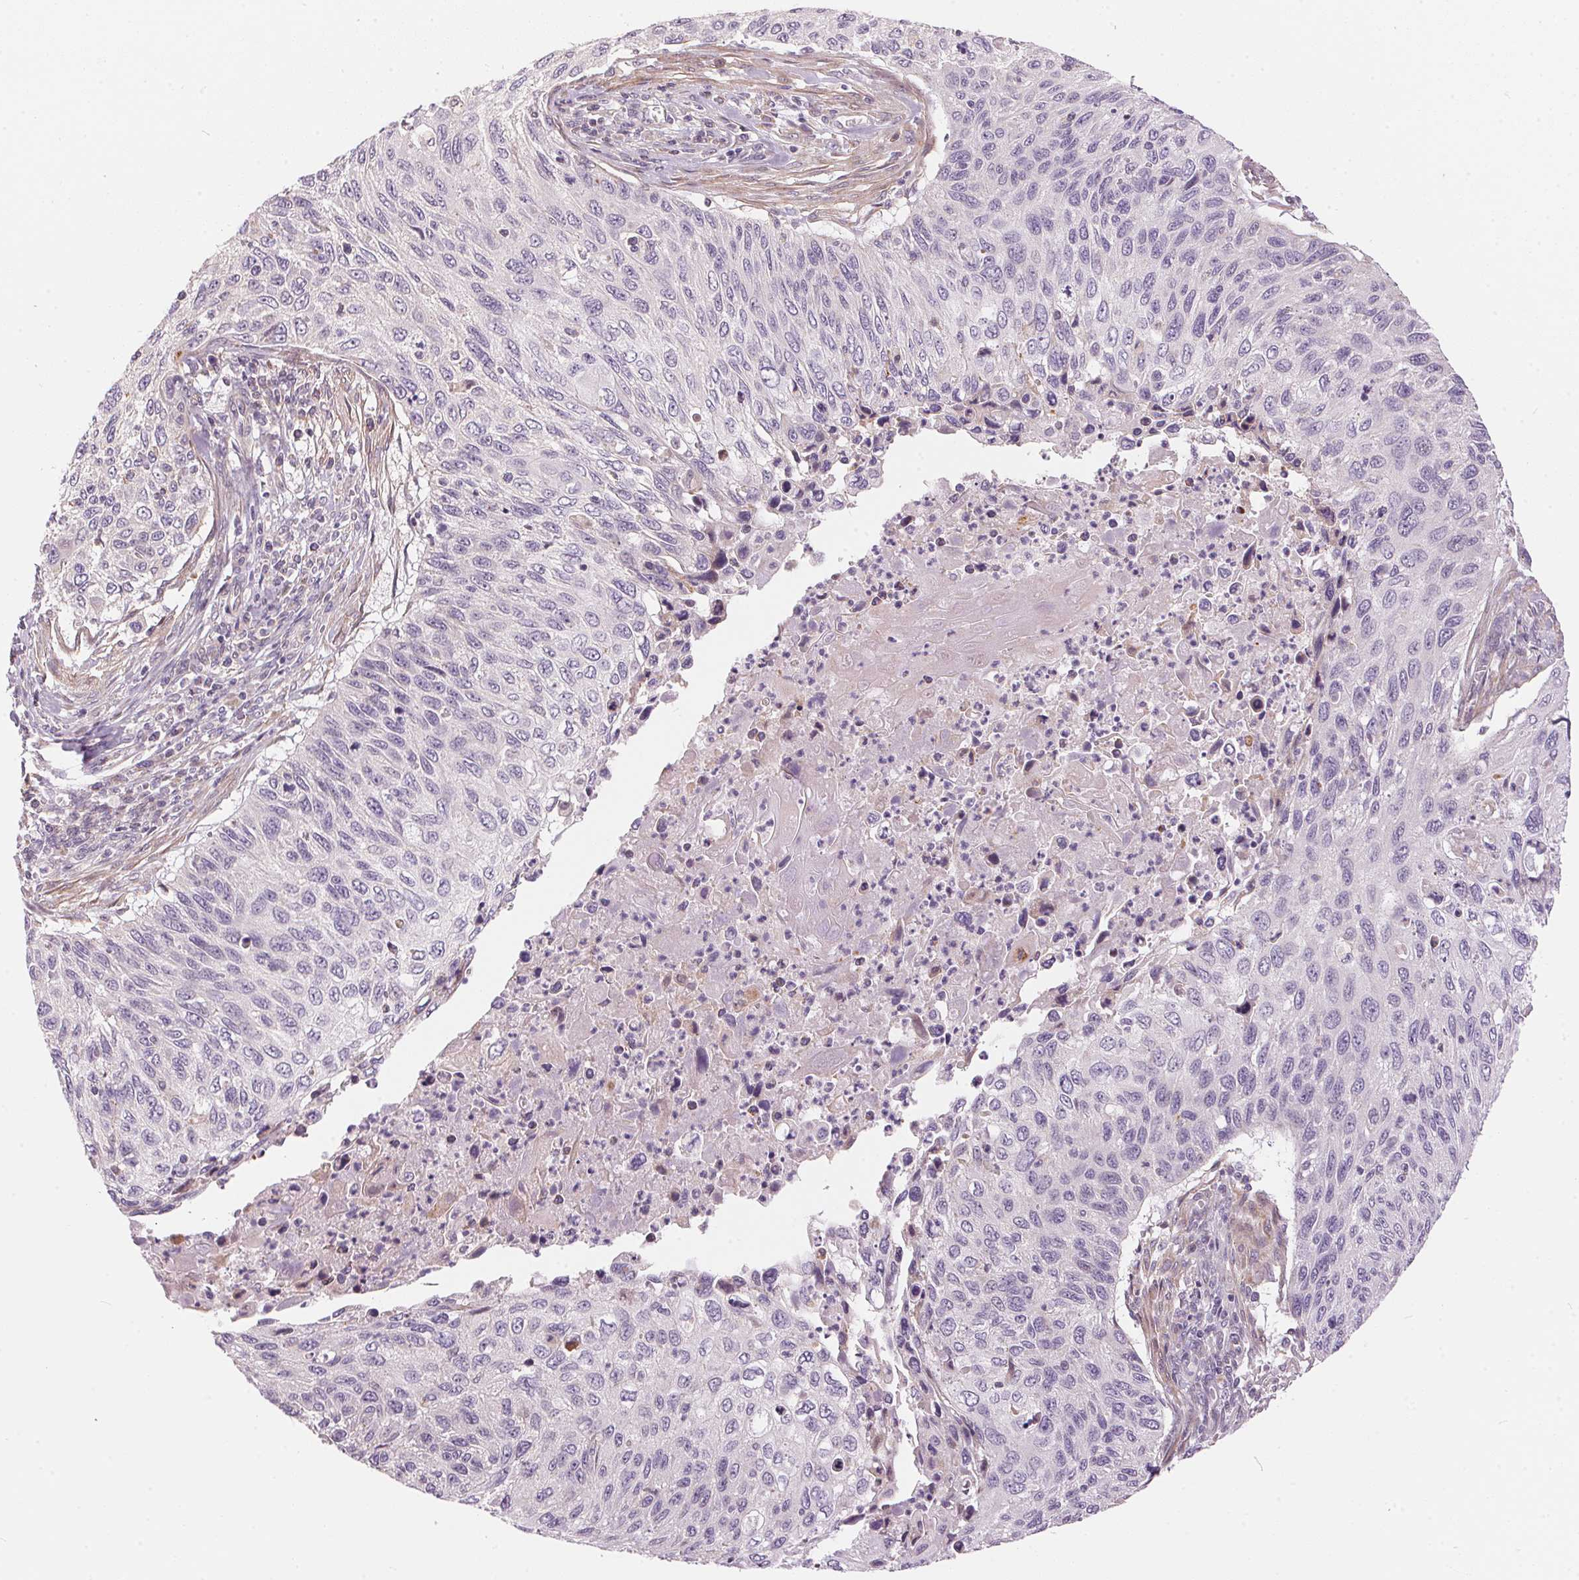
{"staining": {"intensity": "negative", "quantity": "none", "location": "none"}, "tissue": "cervical cancer", "cell_type": "Tumor cells", "image_type": "cancer", "snomed": [{"axis": "morphology", "description": "Squamous cell carcinoma, NOS"}, {"axis": "topography", "description": "Cervix"}], "caption": "Protein analysis of cervical cancer demonstrates no significant staining in tumor cells. (DAB IHC, high magnification).", "gene": "UNC13B", "patient": {"sex": "female", "age": 70}}